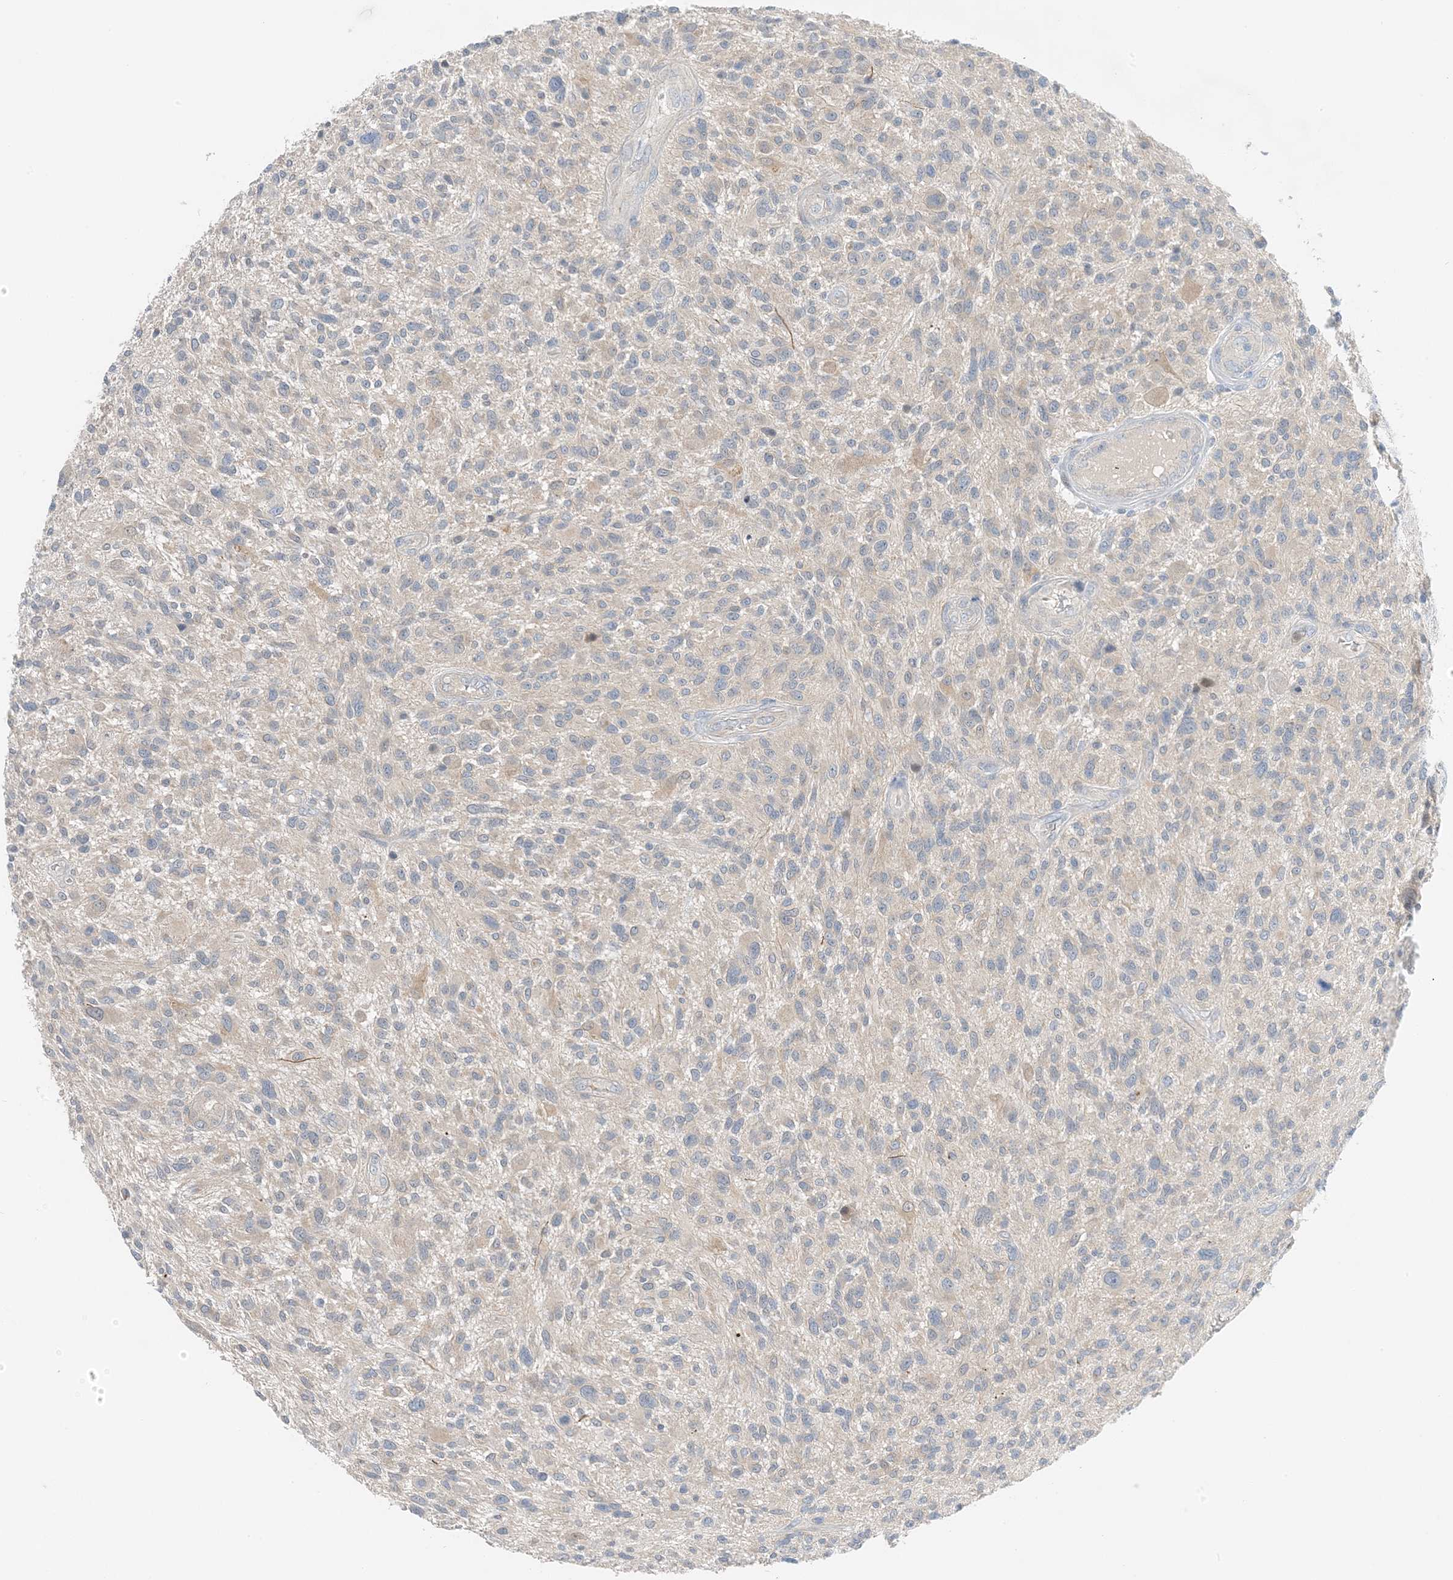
{"staining": {"intensity": "negative", "quantity": "none", "location": "none"}, "tissue": "glioma", "cell_type": "Tumor cells", "image_type": "cancer", "snomed": [{"axis": "morphology", "description": "Glioma, malignant, High grade"}, {"axis": "topography", "description": "Brain"}], "caption": "Immunohistochemistry (IHC) micrograph of neoplastic tissue: human high-grade glioma (malignant) stained with DAB shows no significant protein expression in tumor cells.", "gene": "KIFBP", "patient": {"sex": "male", "age": 47}}